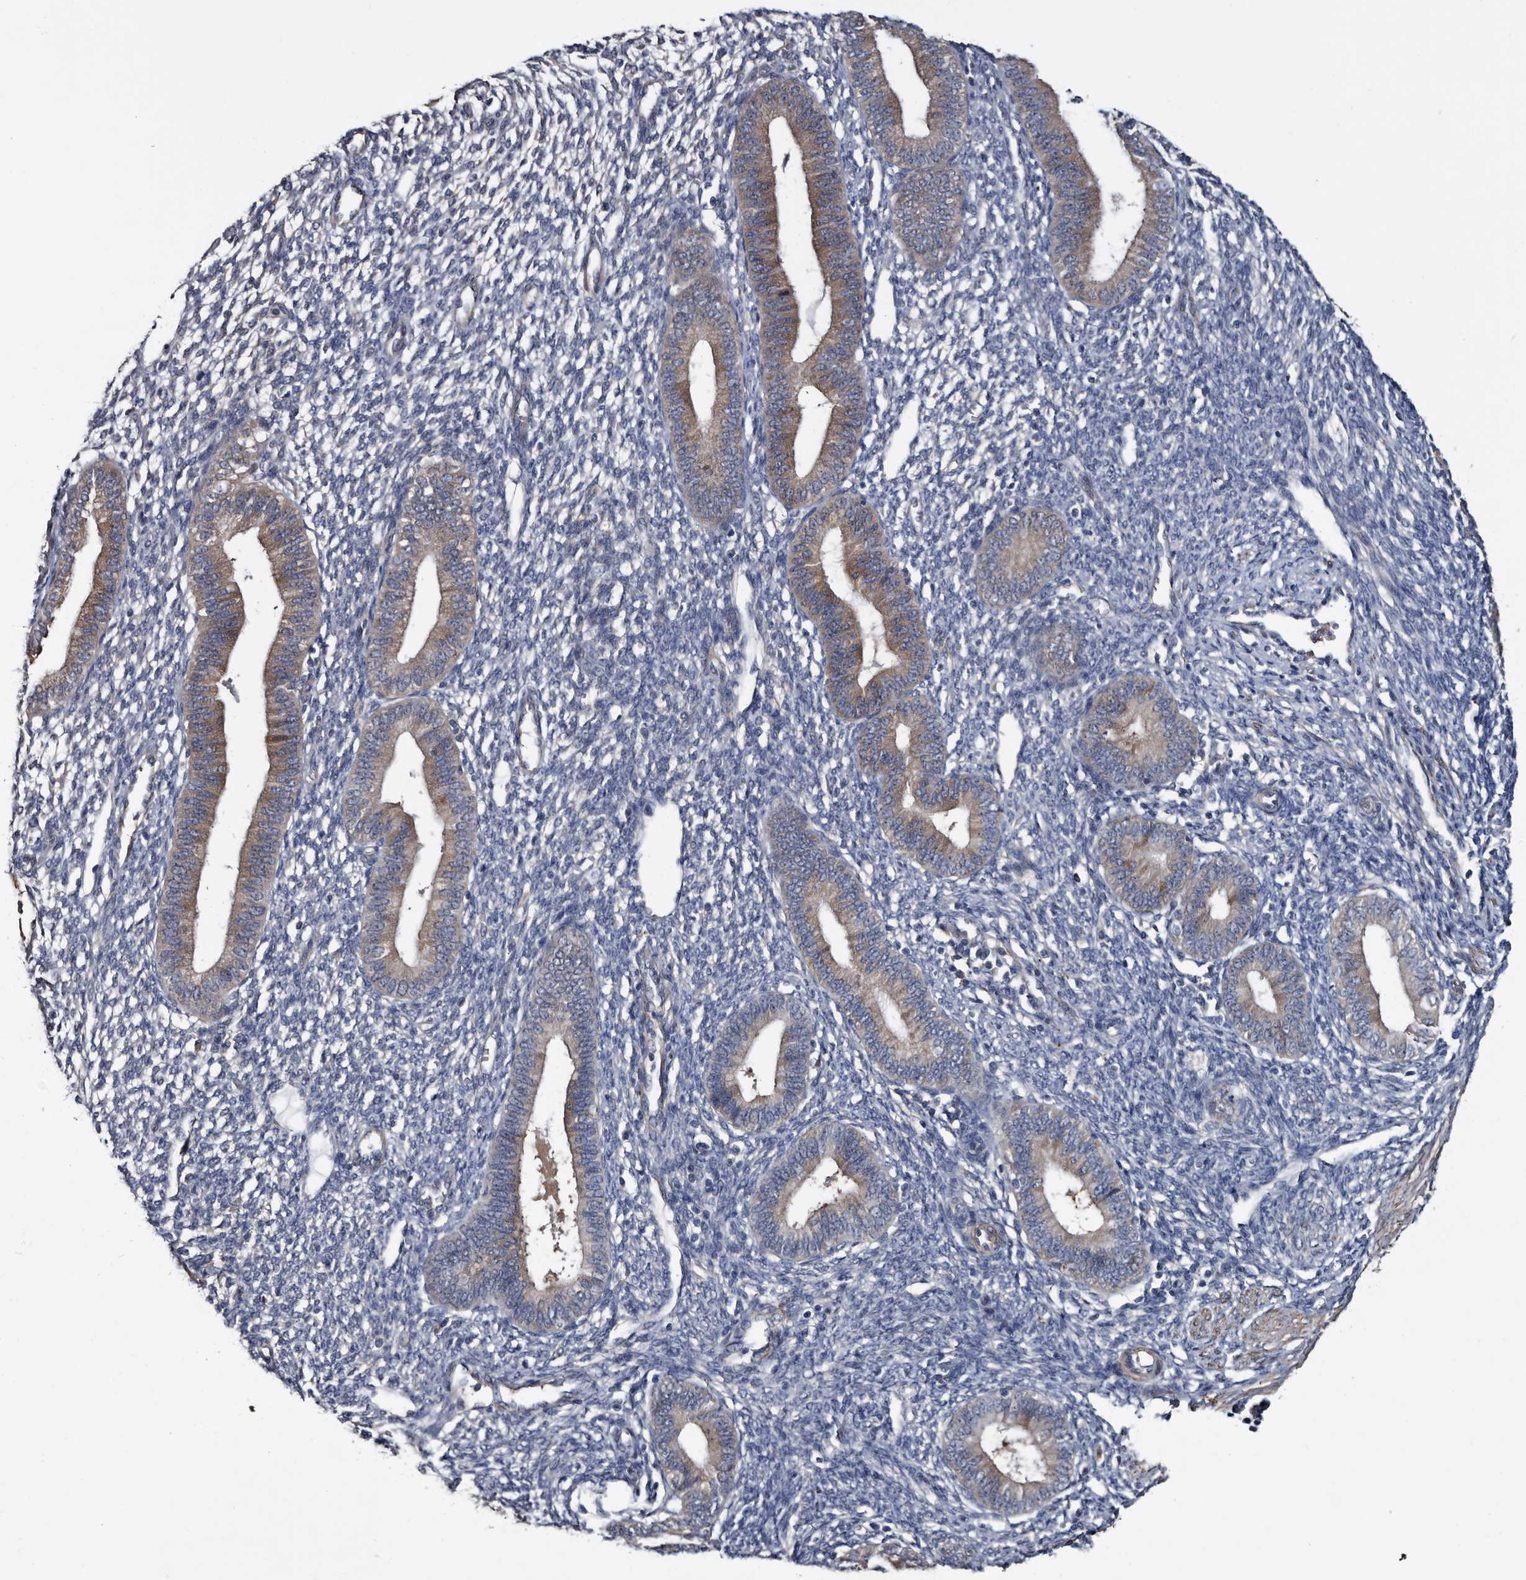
{"staining": {"intensity": "negative", "quantity": "none", "location": "none"}, "tissue": "endometrium", "cell_type": "Cells in endometrial stroma", "image_type": "normal", "snomed": [{"axis": "morphology", "description": "Normal tissue, NOS"}, {"axis": "topography", "description": "Endometrium"}], "caption": "Immunohistochemistry (IHC) image of unremarkable endometrium: human endometrium stained with DAB demonstrates no significant protein positivity in cells in endometrial stroma. Nuclei are stained in blue.", "gene": "IARS1", "patient": {"sex": "female", "age": 46}}